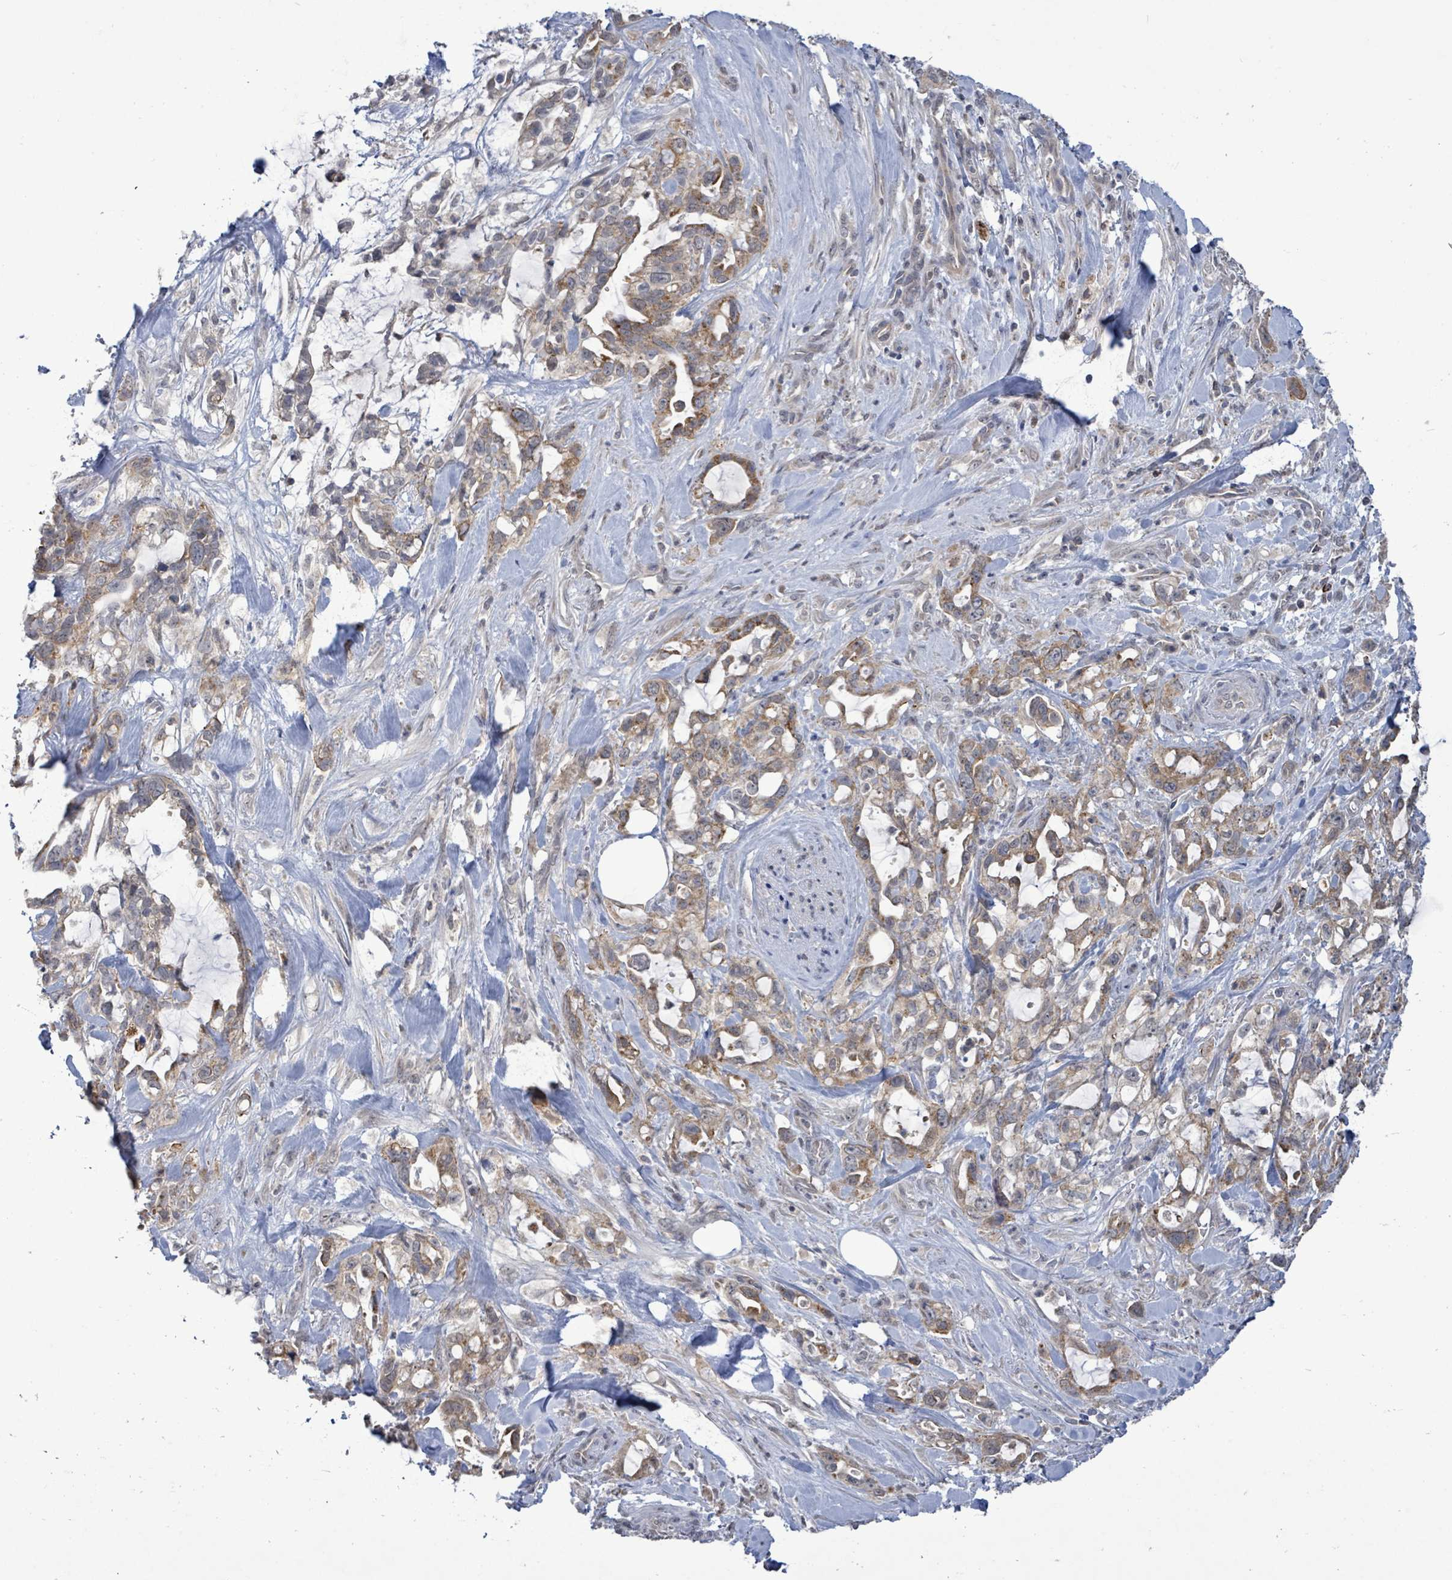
{"staining": {"intensity": "moderate", "quantity": ">75%", "location": "cytoplasmic/membranous"}, "tissue": "pancreatic cancer", "cell_type": "Tumor cells", "image_type": "cancer", "snomed": [{"axis": "morphology", "description": "Adenocarcinoma, NOS"}, {"axis": "topography", "description": "Pancreas"}], "caption": "Moderate cytoplasmic/membranous protein staining is seen in about >75% of tumor cells in adenocarcinoma (pancreatic).", "gene": "COQ10B", "patient": {"sex": "female", "age": 61}}